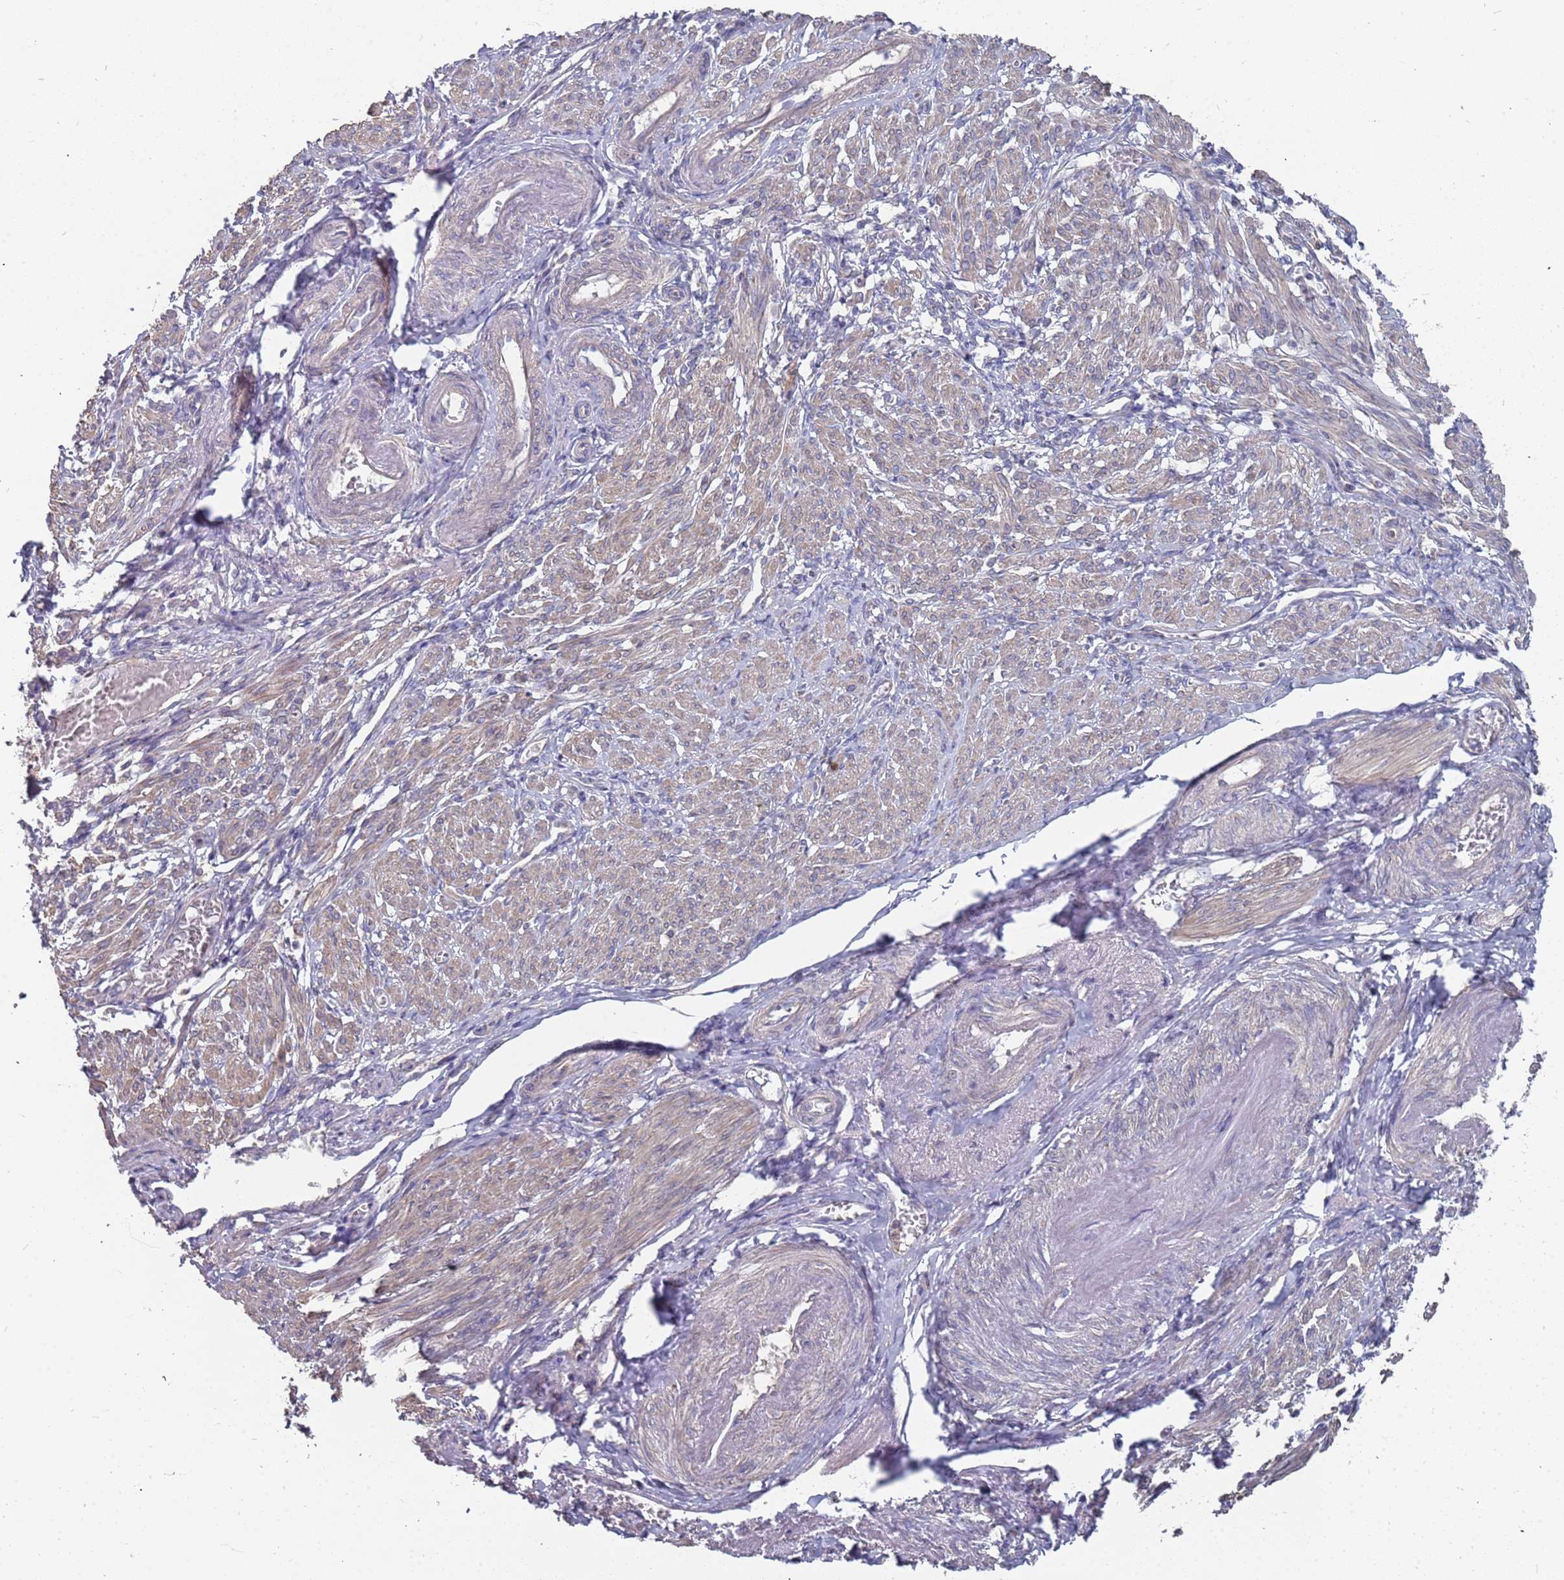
{"staining": {"intensity": "weak", "quantity": "<25%", "location": "cytoplasmic/membranous"}, "tissue": "smooth muscle", "cell_type": "Smooth muscle cells", "image_type": "normal", "snomed": [{"axis": "morphology", "description": "Normal tissue, NOS"}, {"axis": "topography", "description": "Smooth muscle"}], "caption": "Protein analysis of benign smooth muscle displays no significant positivity in smooth muscle cells.", "gene": "TCEANC2", "patient": {"sex": "female", "age": 39}}